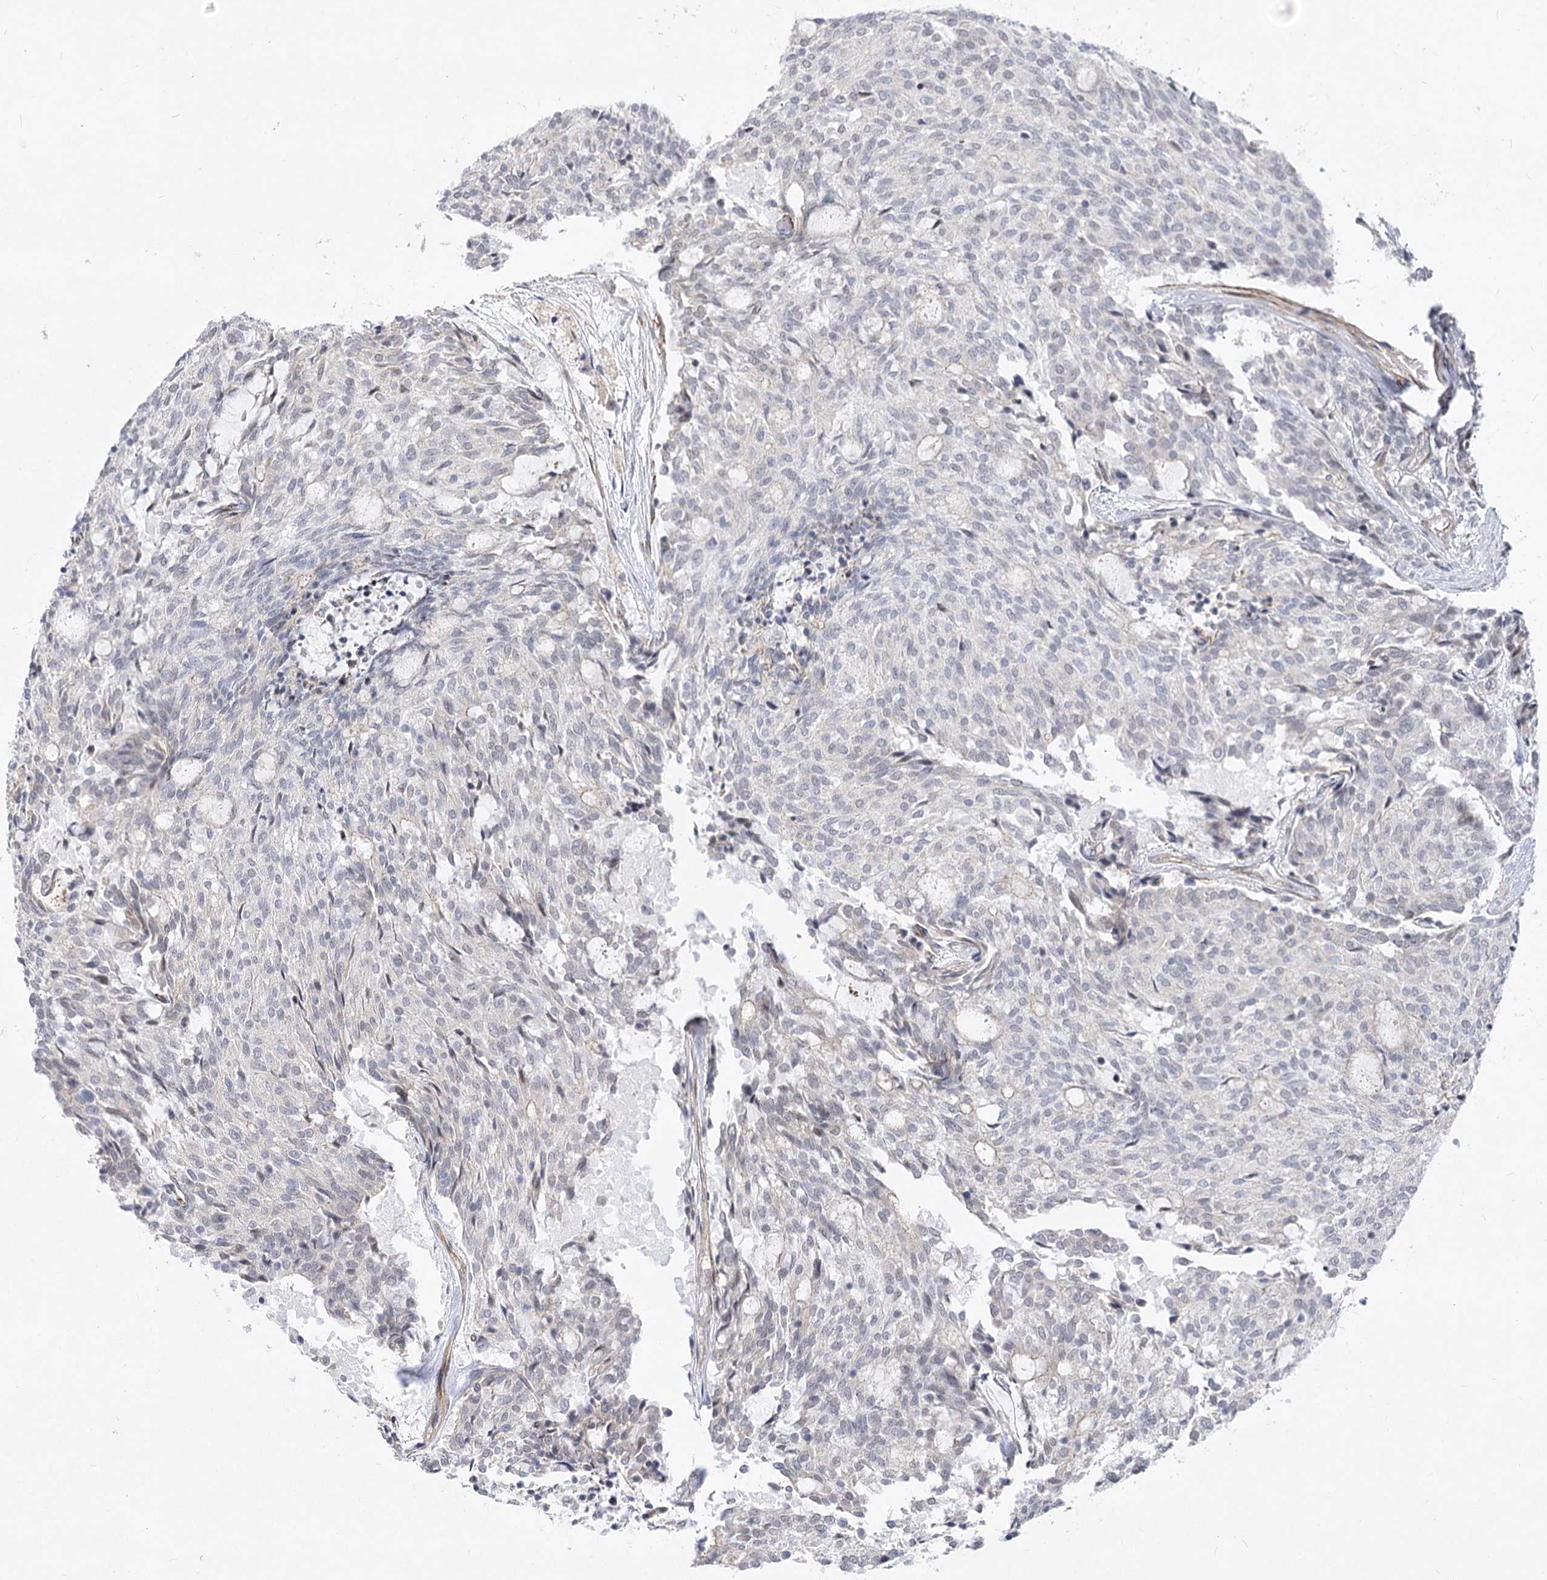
{"staining": {"intensity": "negative", "quantity": "none", "location": "none"}, "tissue": "carcinoid", "cell_type": "Tumor cells", "image_type": "cancer", "snomed": [{"axis": "morphology", "description": "Carcinoid, malignant, NOS"}, {"axis": "topography", "description": "Pancreas"}], "caption": "Human carcinoid stained for a protein using immunohistochemistry exhibits no expression in tumor cells.", "gene": "ARSI", "patient": {"sex": "female", "age": 54}}